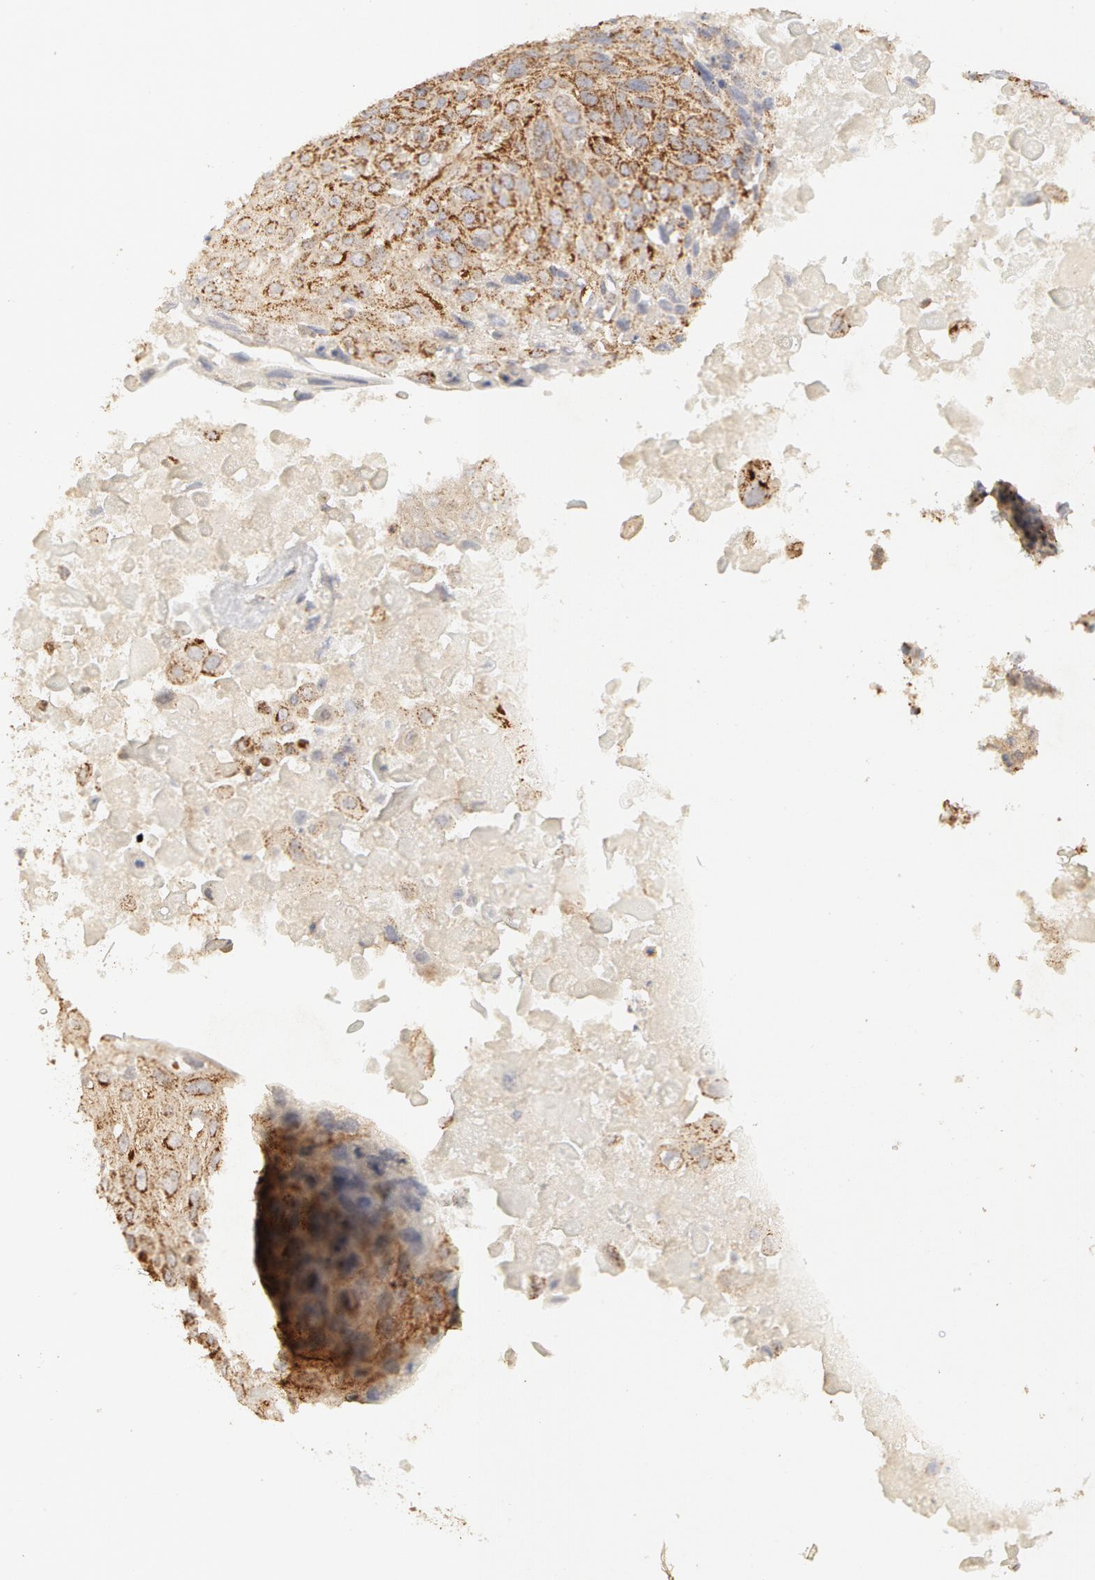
{"staining": {"intensity": "moderate", "quantity": ">75%", "location": "cytoplasmic/membranous"}, "tissue": "lung cancer", "cell_type": "Tumor cells", "image_type": "cancer", "snomed": [{"axis": "morphology", "description": "Adenocarcinoma, NOS"}, {"axis": "topography", "description": "Lung"}], "caption": "An immunohistochemistry (IHC) micrograph of neoplastic tissue is shown. Protein staining in brown labels moderate cytoplasmic/membranous positivity in adenocarcinoma (lung) within tumor cells.", "gene": "ADPRH", "patient": {"sex": "male", "age": 60}}